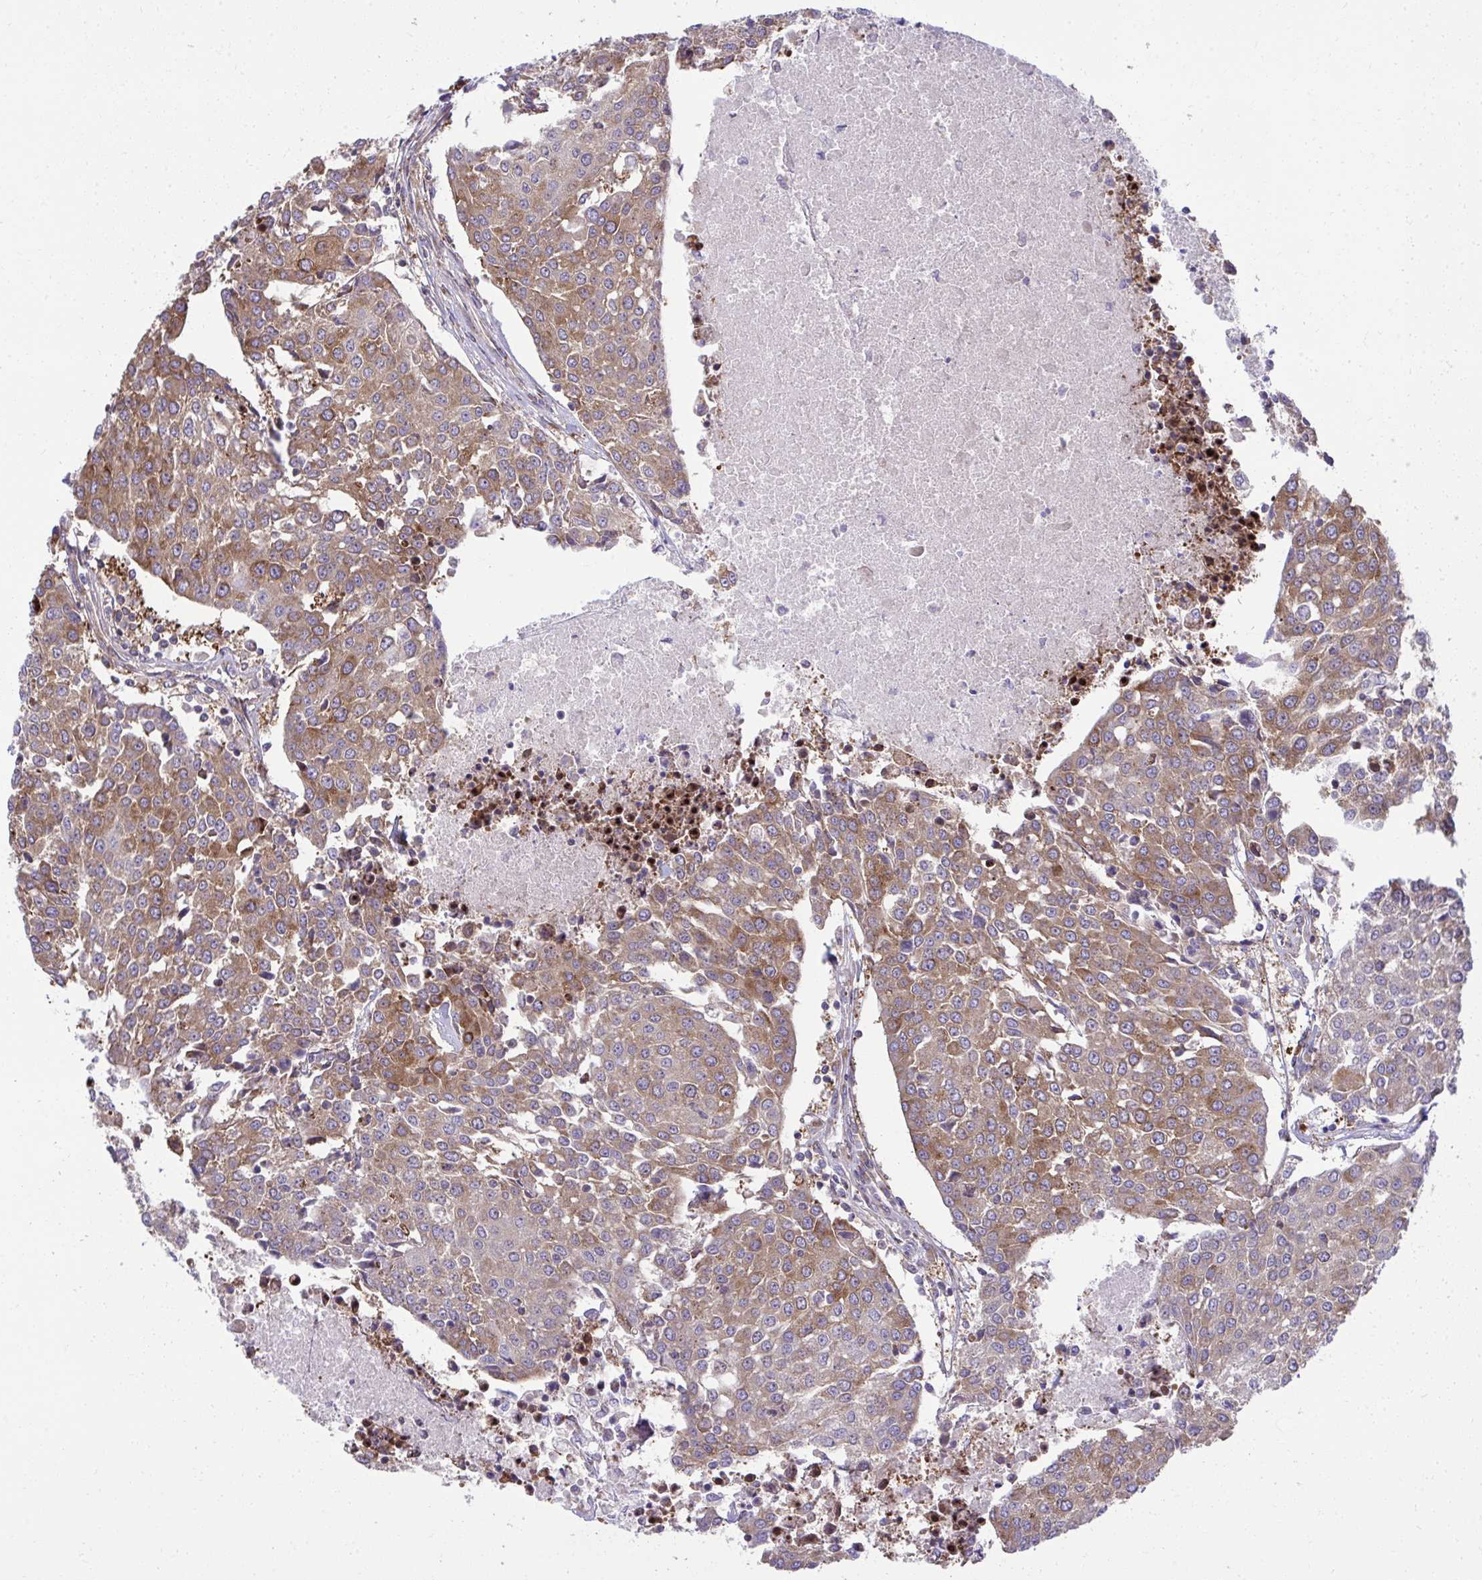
{"staining": {"intensity": "moderate", "quantity": "25%-75%", "location": "cytoplasmic/membranous"}, "tissue": "urothelial cancer", "cell_type": "Tumor cells", "image_type": "cancer", "snomed": [{"axis": "morphology", "description": "Urothelial carcinoma, High grade"}, {"axis": "topography", "description": "Urinary bladder"}], "caption": "The histopathology image reveals immunohistochemical staining of urothelial carcinoma (high-grade). There is moderate cytoplasmic/membranous staining is seen in approximately 25%-75% of tumor cells. The protein is stained brown, and the nuclei are stained in blue (DAB IHC with brightfield microscopy, high magnification).", "gene": "NMNAT3", "patient": {"sex": "female", "age": 85}}